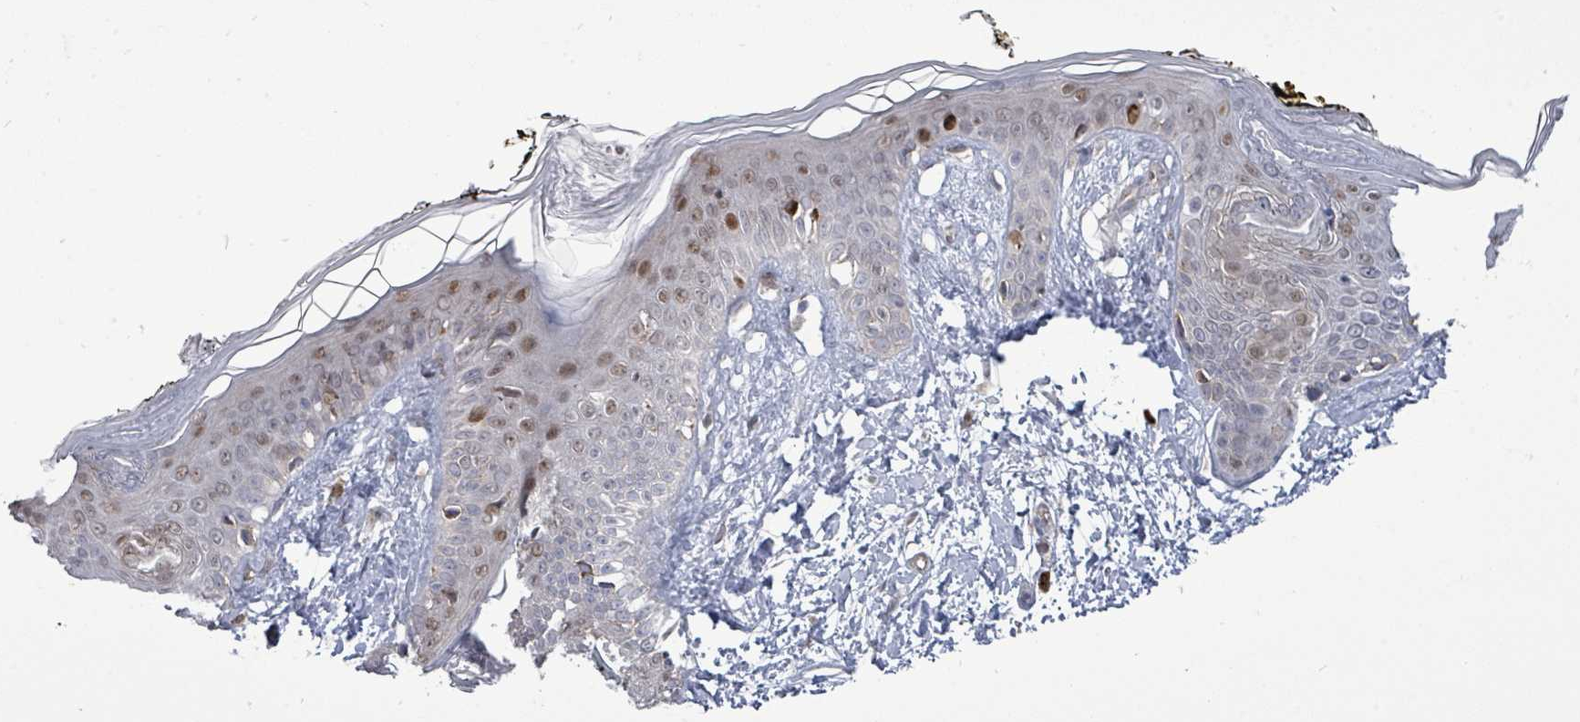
{"staining": {"intensity": "moderate", "quantity": ">75%", "location": "cytoplasmic/membranous,nuclear"}, "tissue": "skin", "cell_type": "Fibroblasts", "image_type": "normal", "snomed": [{"axis": "morphology", "description": "Normal tissue, NOS"}, {"axis": "topography", "description": "Skin"}], "caption": "IHC (DAB) staining of normal human skin demonstrates moderate cytoplasmic/membranous,nuclear protein staining in approximately >75% of fibroblasts.", "gene": "PAPSS1", "patient": {"sex": "female", "age": 34}}